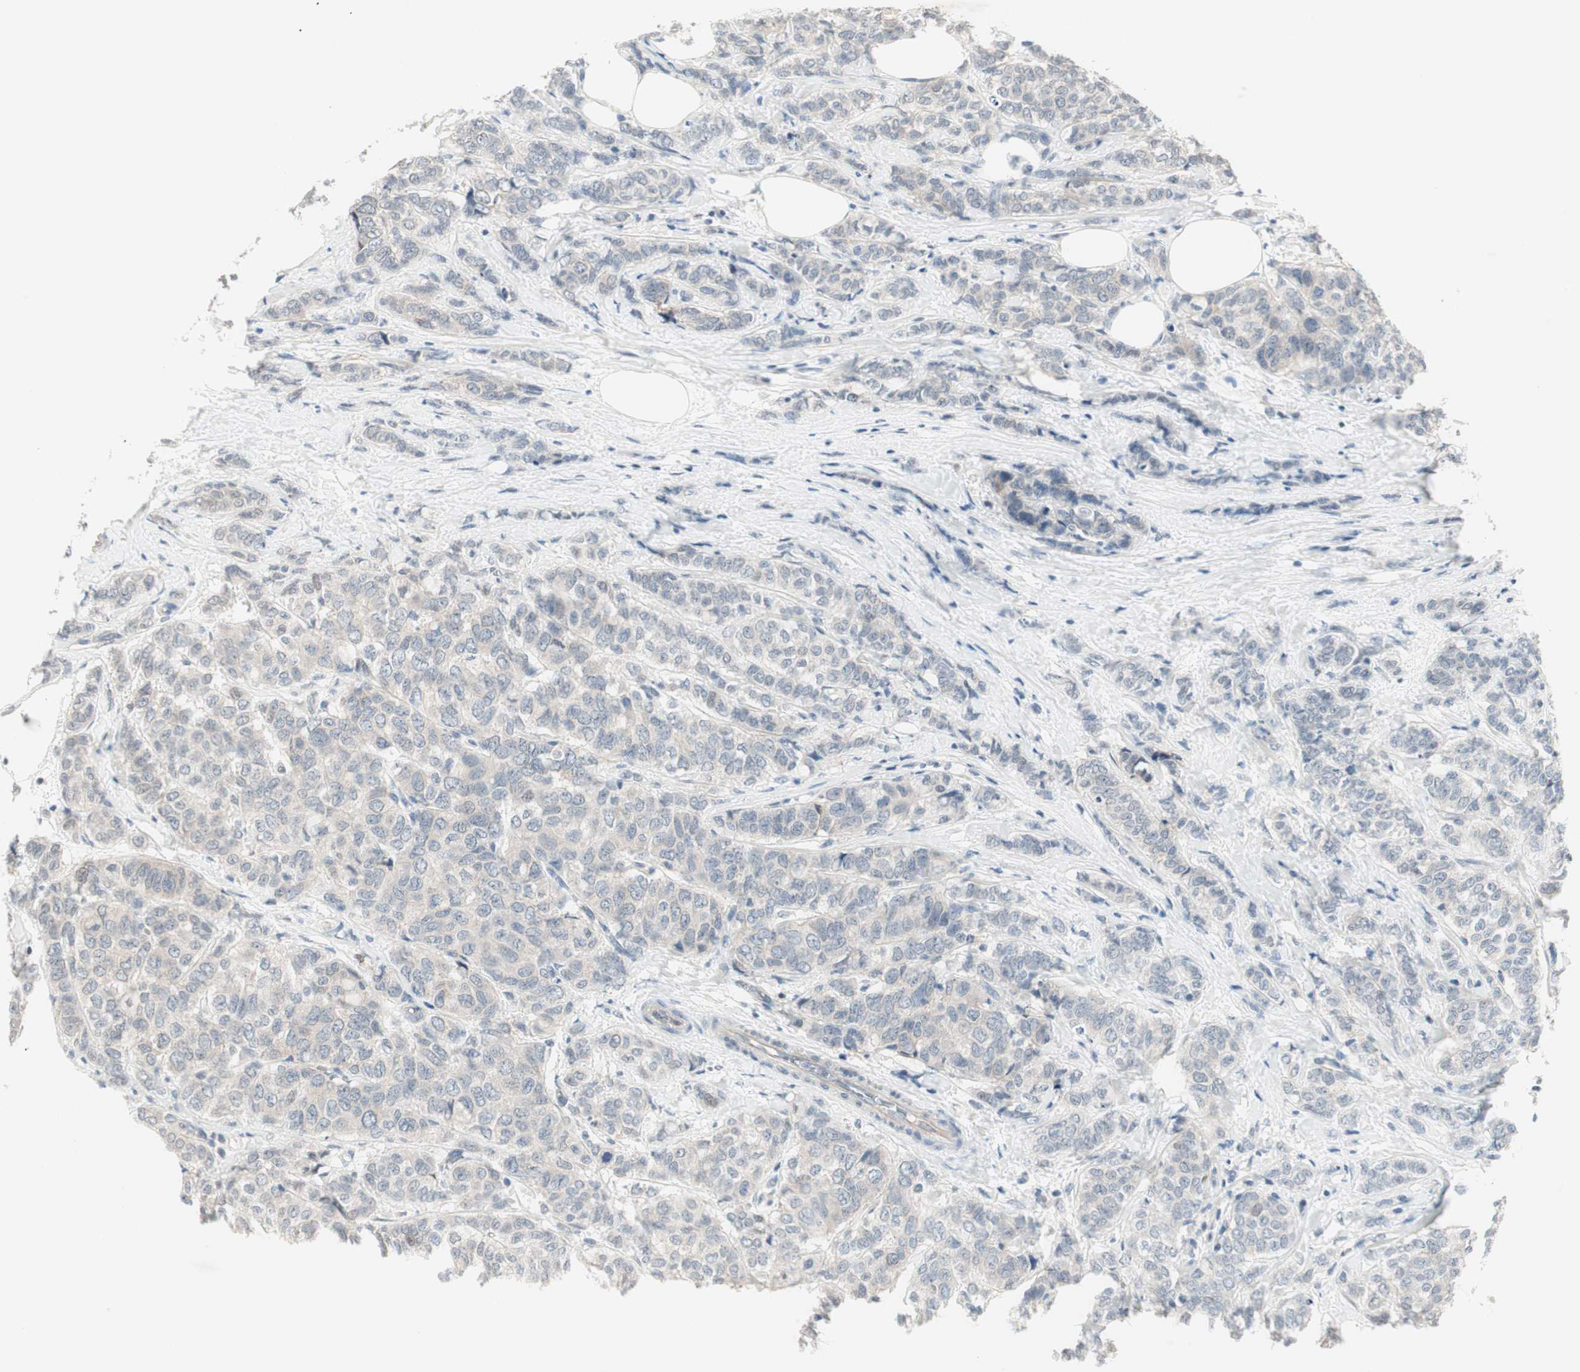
{"staining": {"intensity": "weak", "quantity": "<25%", "location": "cytoplasmic/membranous"}, "tissue": "breast cancer", "cell_type": "Tumor cells", "image_type": "cancer", "snomed": [{"axis": "morphology", "description": "Lobular carcinoma"}, {"axis": "topography", "description": "Breast"}], "caption": "The immunohistochemistry micrograph has no significant positivity in tumor cells of breast lobular carcinoma tissue.", "gene": "ITGB4", "patient": {"sex": "female", "age": 60}}